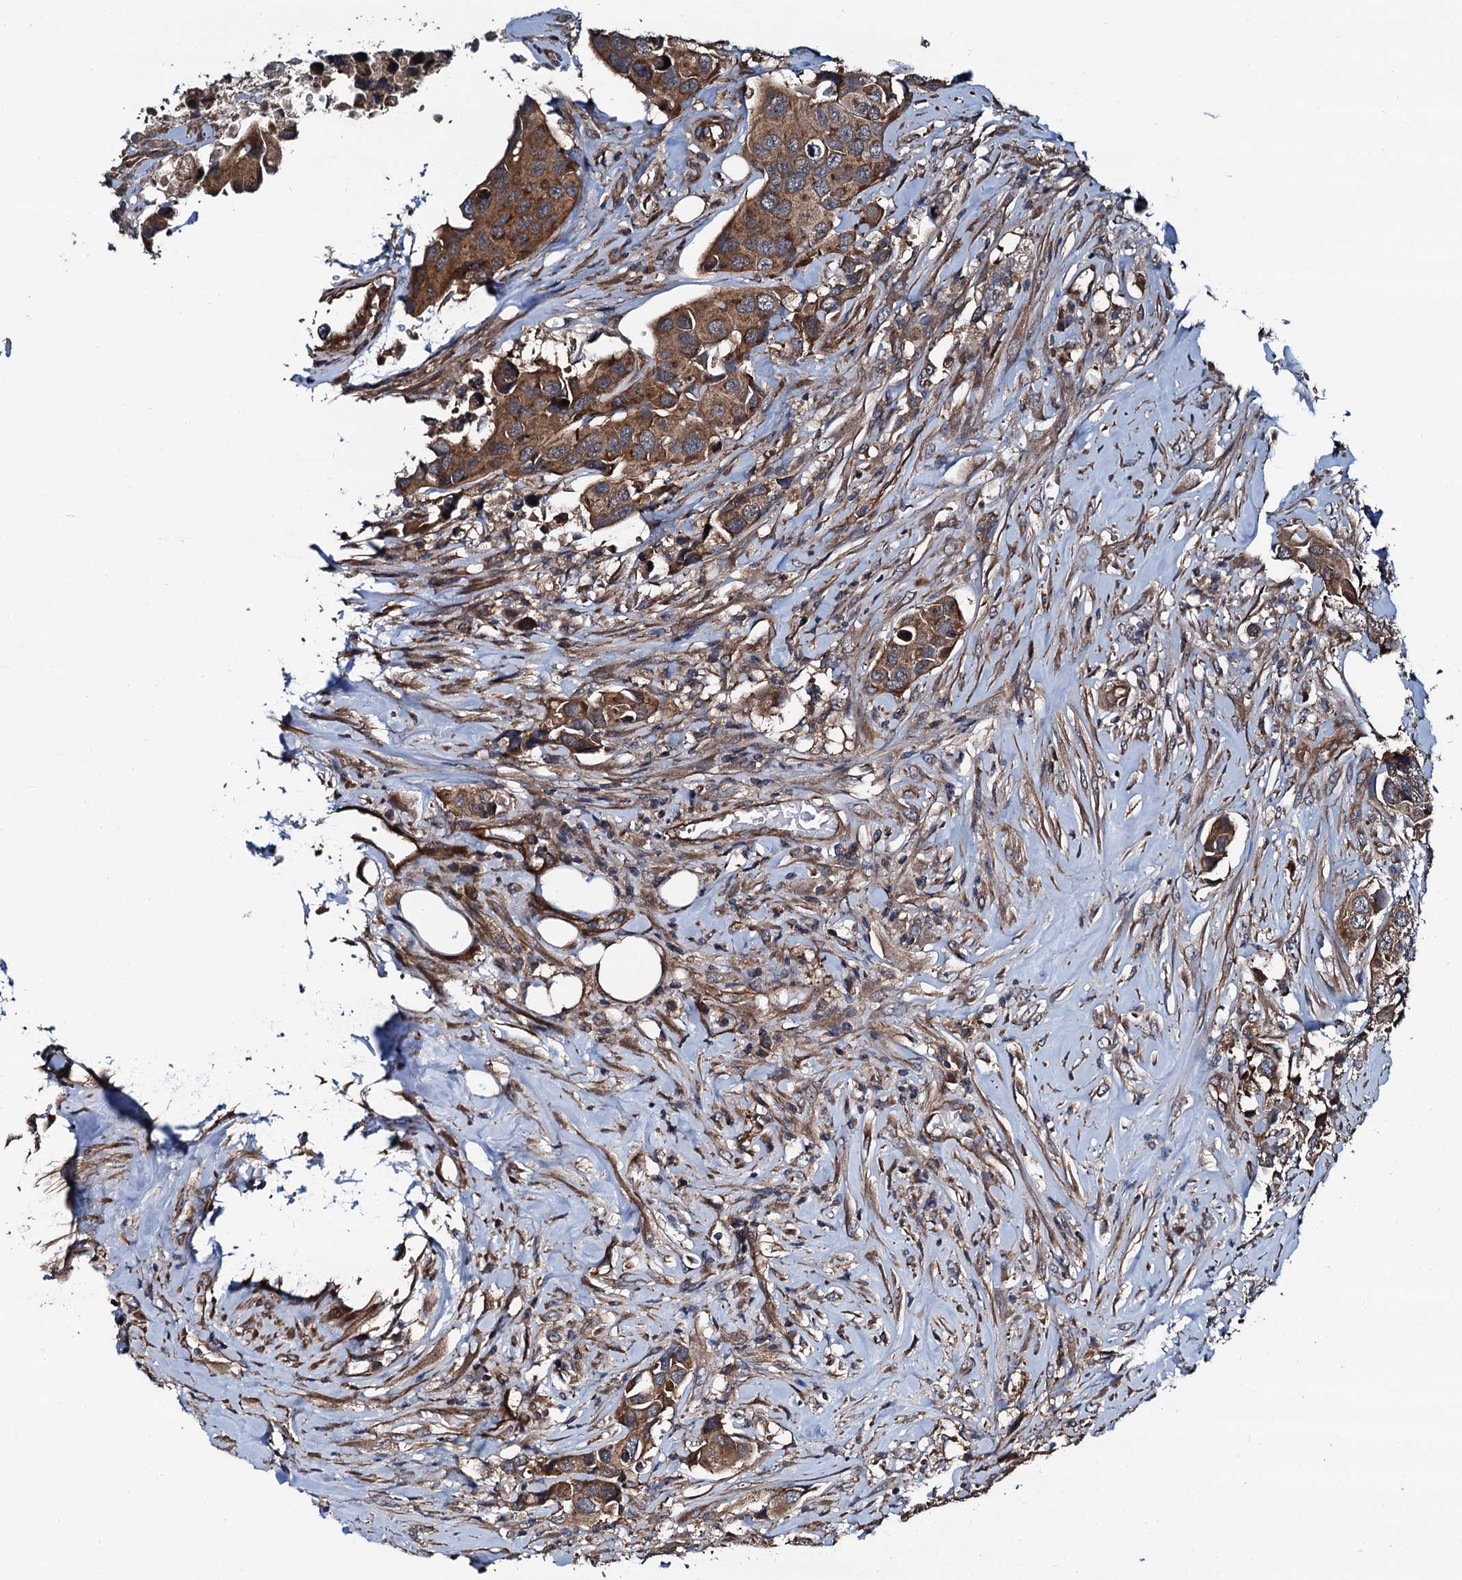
{"staining": {"intensity": "moderate", "quantity": ">75%", "location": "cytoplasmic/membranous"}, "tissue": "urothelial cancer", "cell_type": "Tumor cells", "image_type": "cancer", "snomed": [{"axis": "morphology", "description": "Urothelial carcinoma, High grade"}, {"axis": "topography", "description": "Urinary bladder"}], "caption": "Approximately >75% of tumor cells in human urothelial carcinoma (high-grade) demonstrate moderate cytoplasmic/membranous protein staining as visualized by brown immunohistochemical staining.", "gene": "NEK1", "patient": {"sex": "male", "age": 74}}